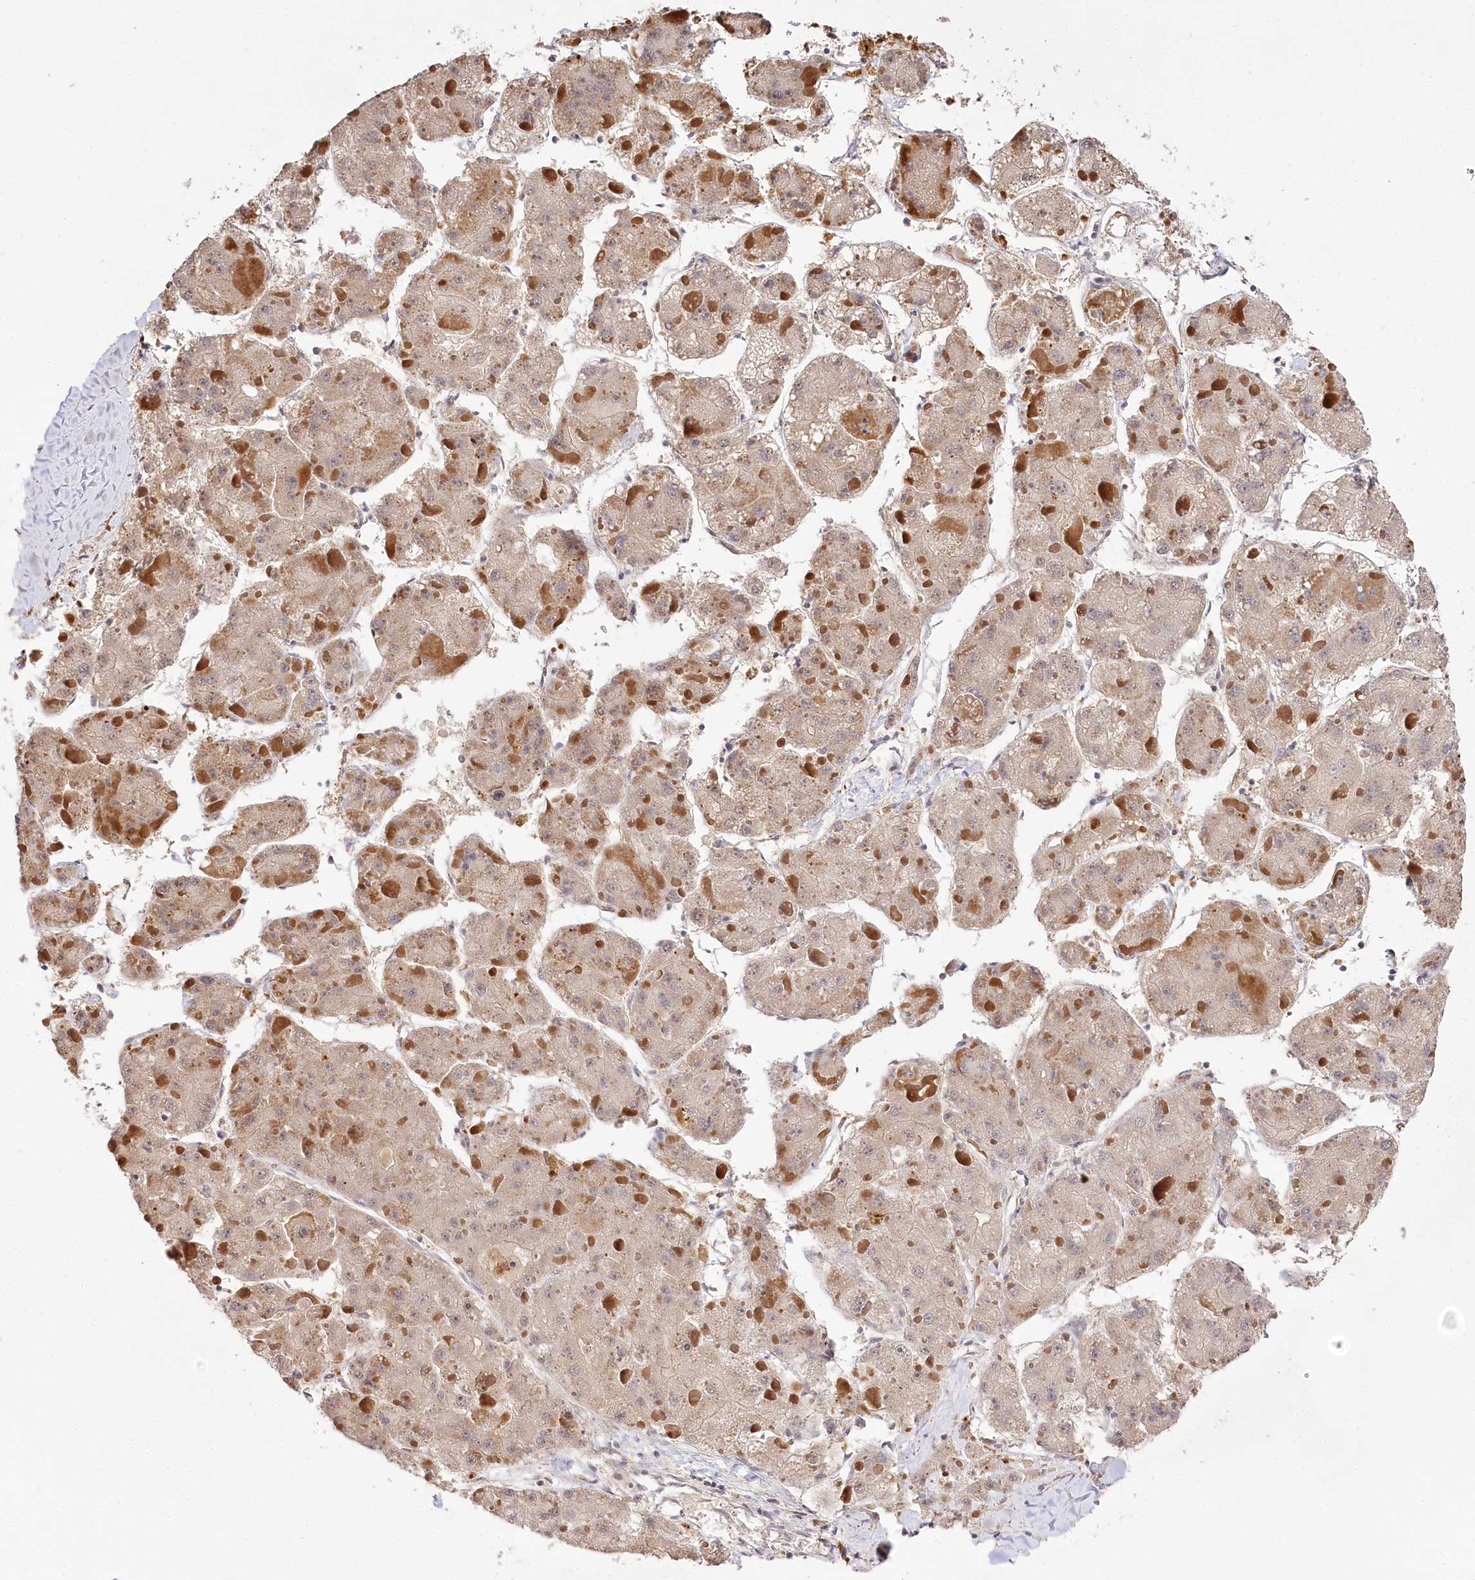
{"staining": {"intensity": "weak", "quantity": ">75%", "location": "cytoplasmic/membranous"}, "tissue": "liver cancer", "cell_type": "Tumor cells", "image_type": "cancer", "snomed": [{"axis": "morphology", "description": "Carcinoma, Hepatocellular, NOS"}, {"axis": "topography", "description": "Liver"}], "caption": "IHC micrograph of neoplastic tissue: human hepatocellular carcinoma (liver) stained using immunohistochemistry (IHC) displays low levels of weak protein expression localized specifically in the cytoplasmic/membranous of tumor cells, appearing as a cytoplasmic/membranous brown color.", "gene": "PYROXD1", "patient": {"sex": "female", "age": 73}}